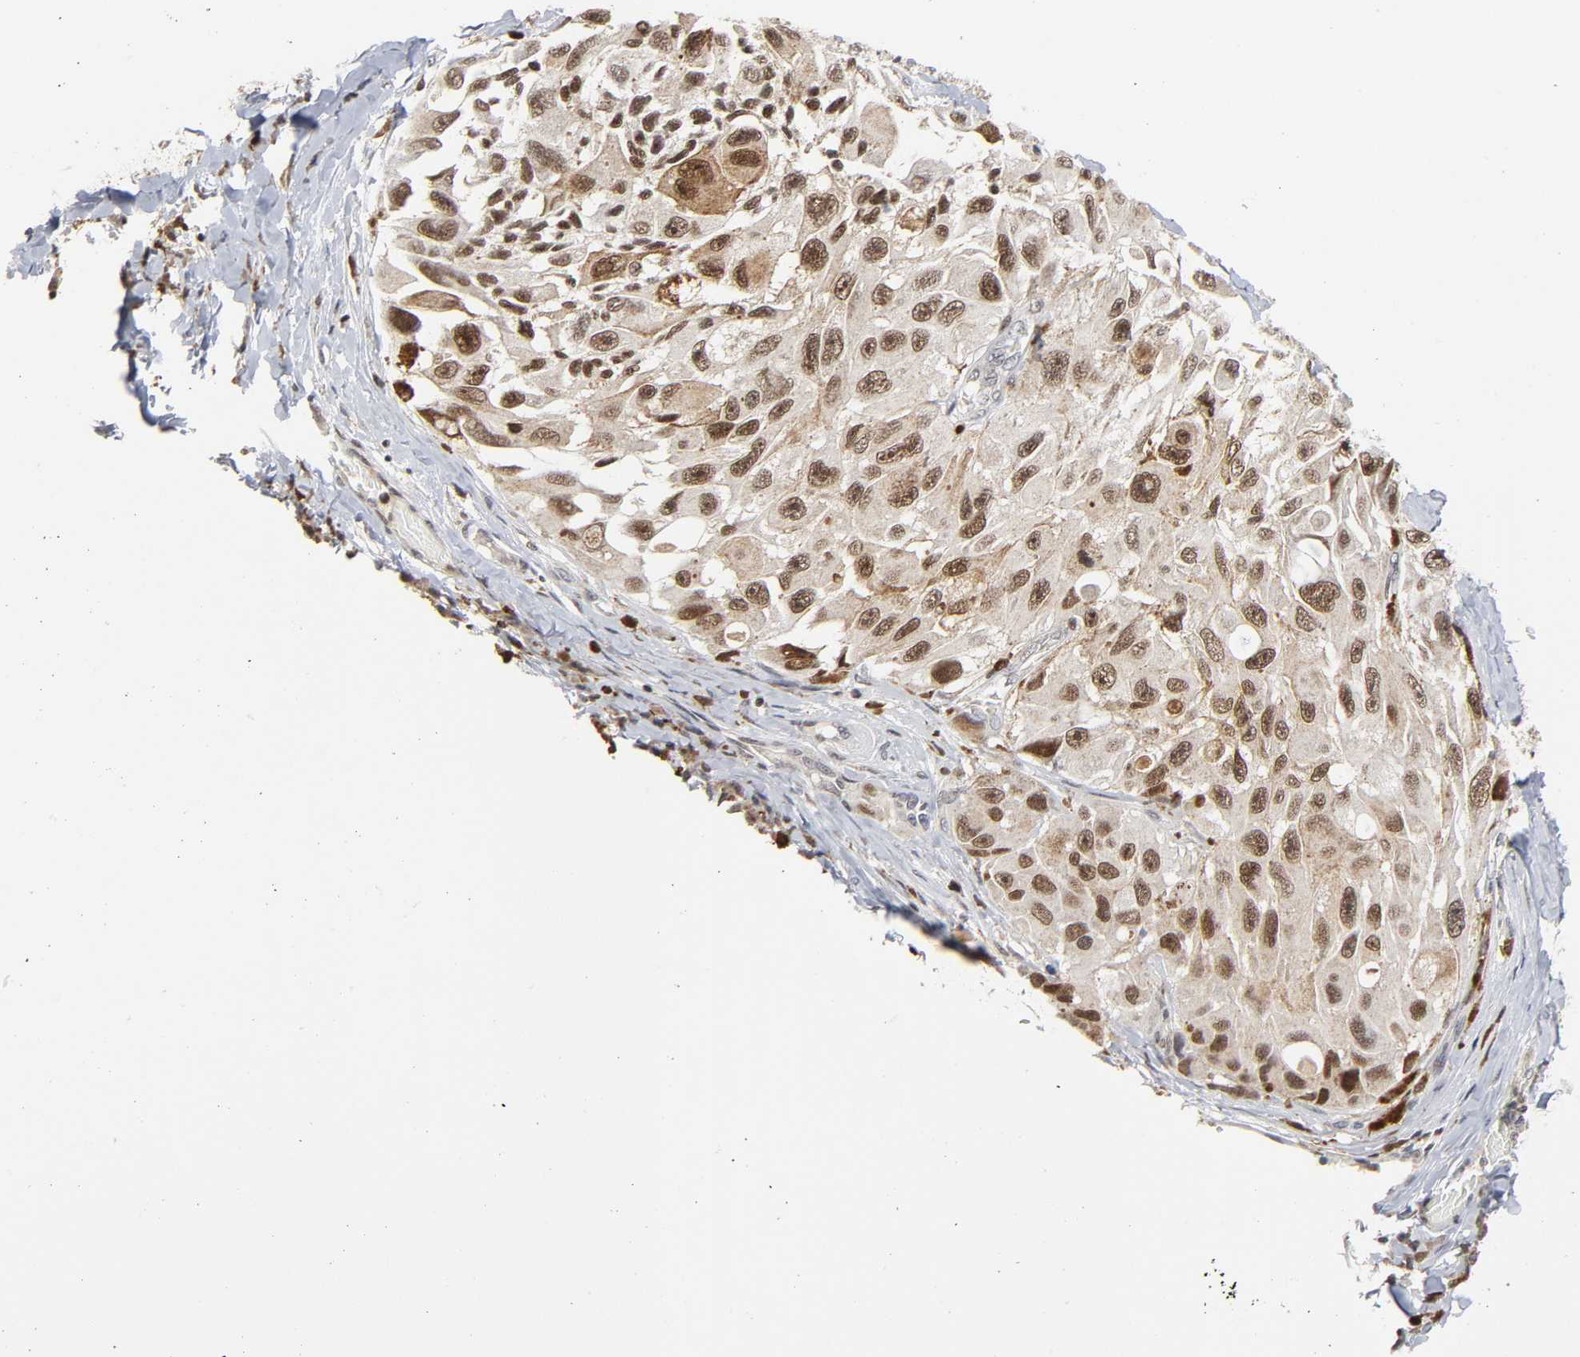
{"staining": {"intensity": "moderate", "quantity": ">75%", "location": "cytoplasmic/membranous,nuclear"}, "tissue": "melanoma", "cell_type": "Tumor cells", "image_type": "cancer", "snomed": [{"axis": "morphology", "description": "Malignant melanoma, NOS"}, {"axis": "topography", "description": "Skin"}], "caption": "Immunohistochemical staining of human malignant melanoma shows moderate cytoplasmic/membranous and nuclear protein expression in about >75% of tumor cells. The staining is performed using DAB brown chromogen to label protein expression. The nuclei are counter-stained blue using hematoxylin.", "gene": "KAT2B", "patient": {"sex": "female", "age": 73}}